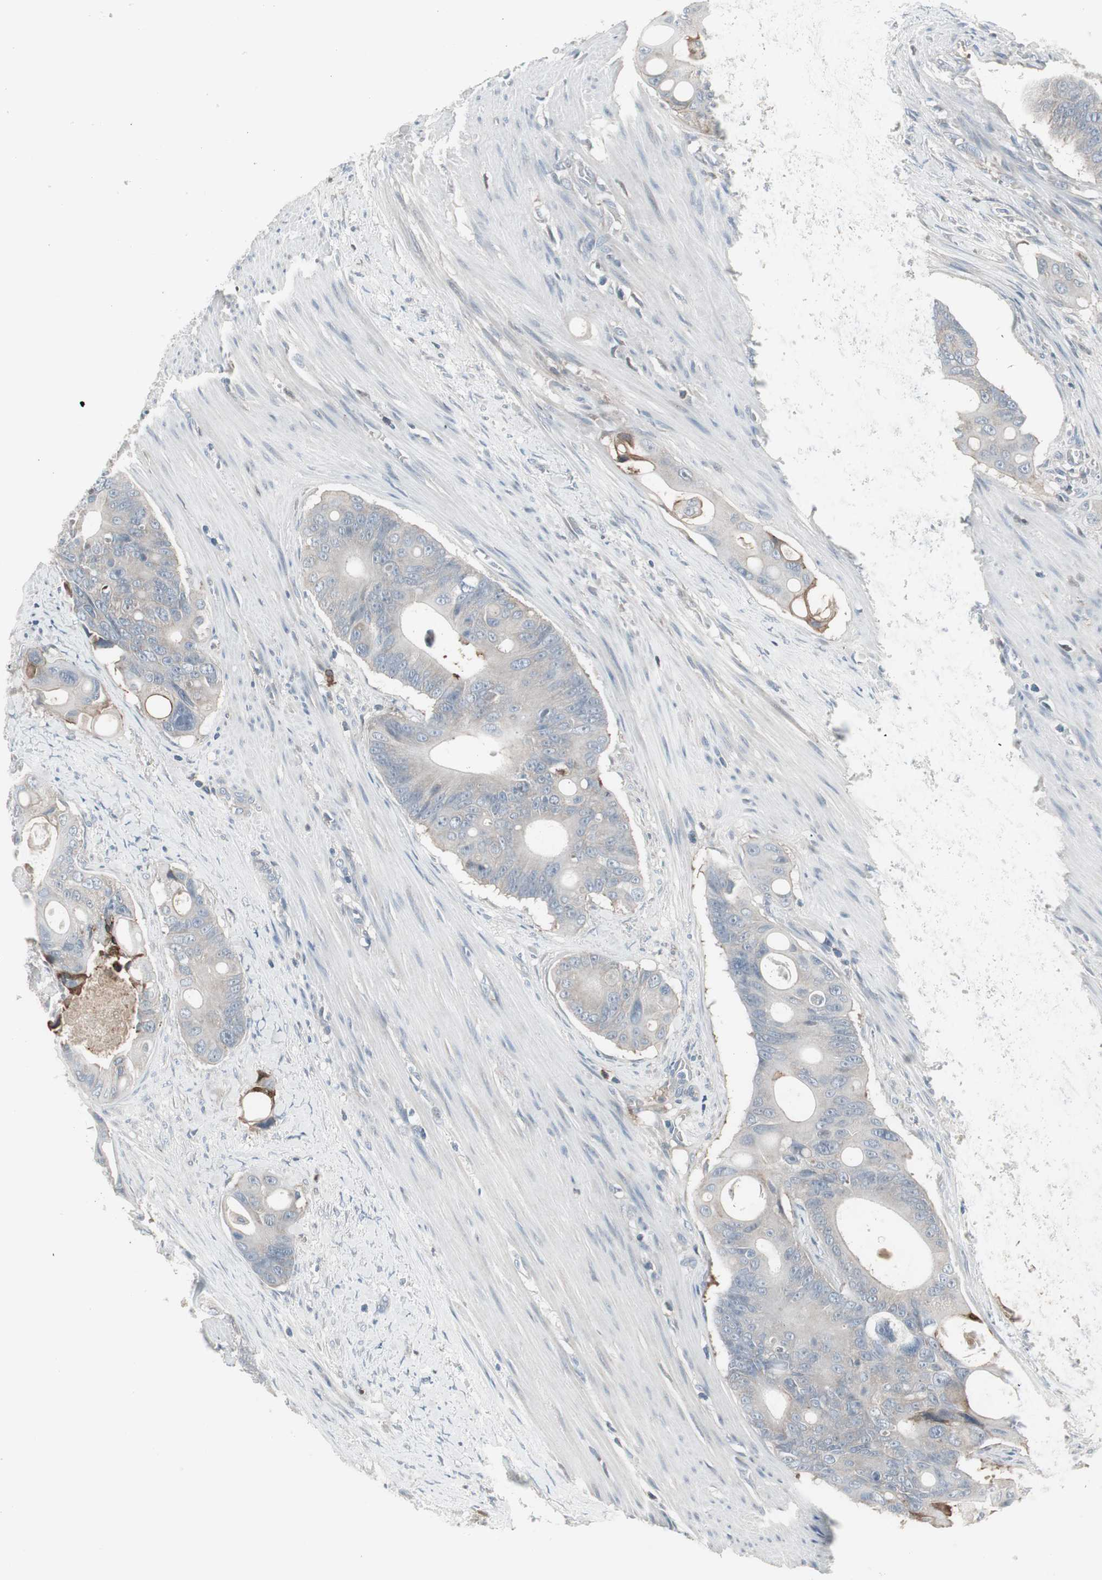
{"staining": {"intensity": "weak", "quantity": "<25%", "location": "cytoplasmic/membranous"}, "tissue": "colorectal cancer", "cell_type": "Tumor cells", "image_type": "cancer", "snomed": [{"axis": "morphology", "description": "Adenocarcinoma, NOS"}, {"axis": "topography", "description": "Colon"}], "caption": "The IHC micrograph has no significant positivity in tumor cells of colorectal cancer (adenocarcinoma) tissue.", "gene": "ZSCAN32", "patient": {"sex": "female", "age": 57}}